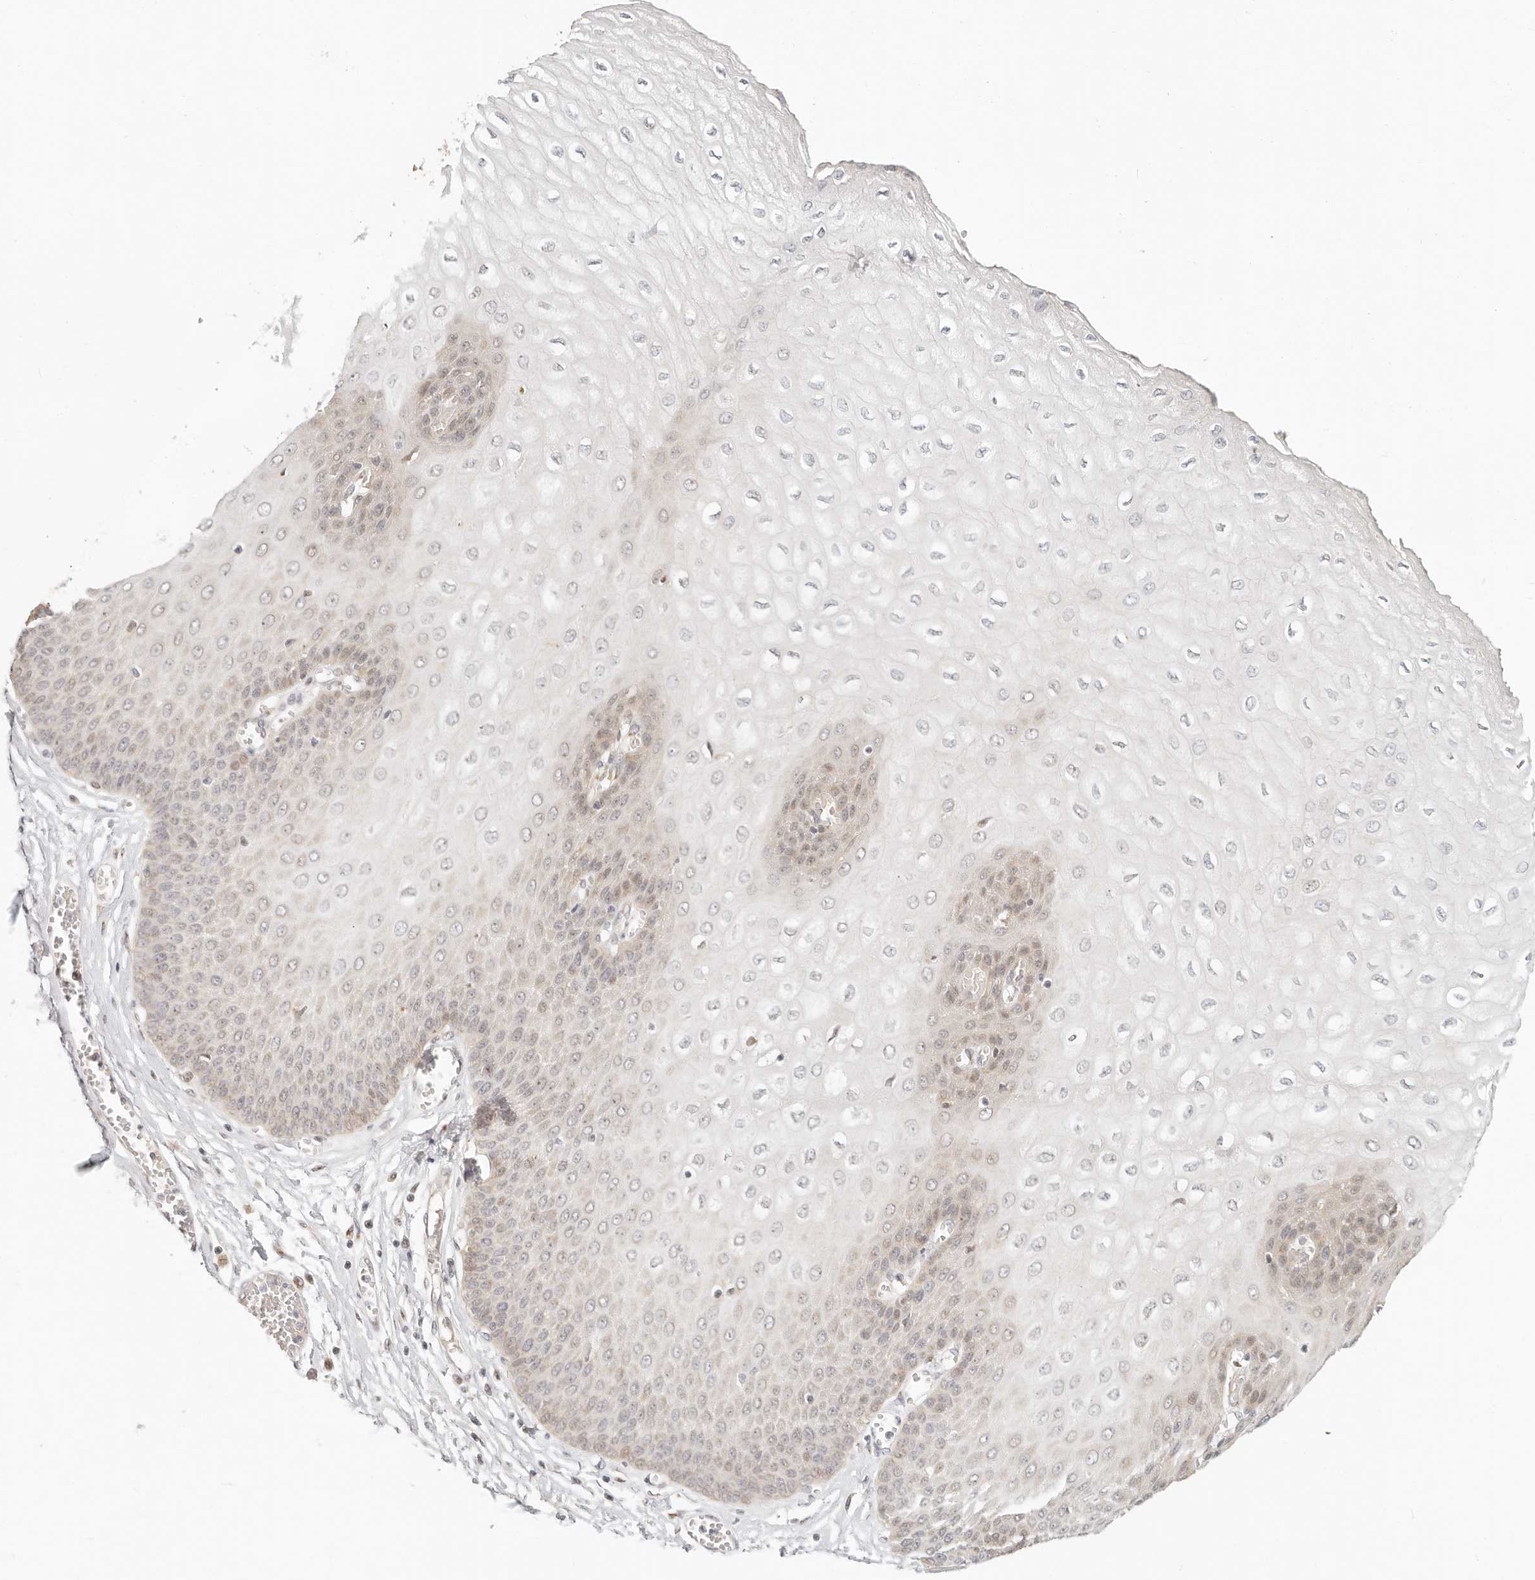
{"staining": {"intensity": "moderate", "quantity": "25%-75%", "location": "cytoplasmic/membranous,nuclear"}, "tissue": "esophagus", "cell_type": "Squamous epithelial cells", "image_type": "normal", "snomed": [{"axis": "morphology", "description": "Normal tissue, NOS"}, {"axis": "topography", "description": "Esophagus"}], "caption": "Esophagus was stained to show a protein in brown. There is medium levels of moderate cytoplasmic/membranous,nuclear expression in approximately 25%-75% of squamous epithelial cells. Nuclei are stained in blue.", "gene": "FAM20B", "patient": {"sex": "male", "age": 60}}